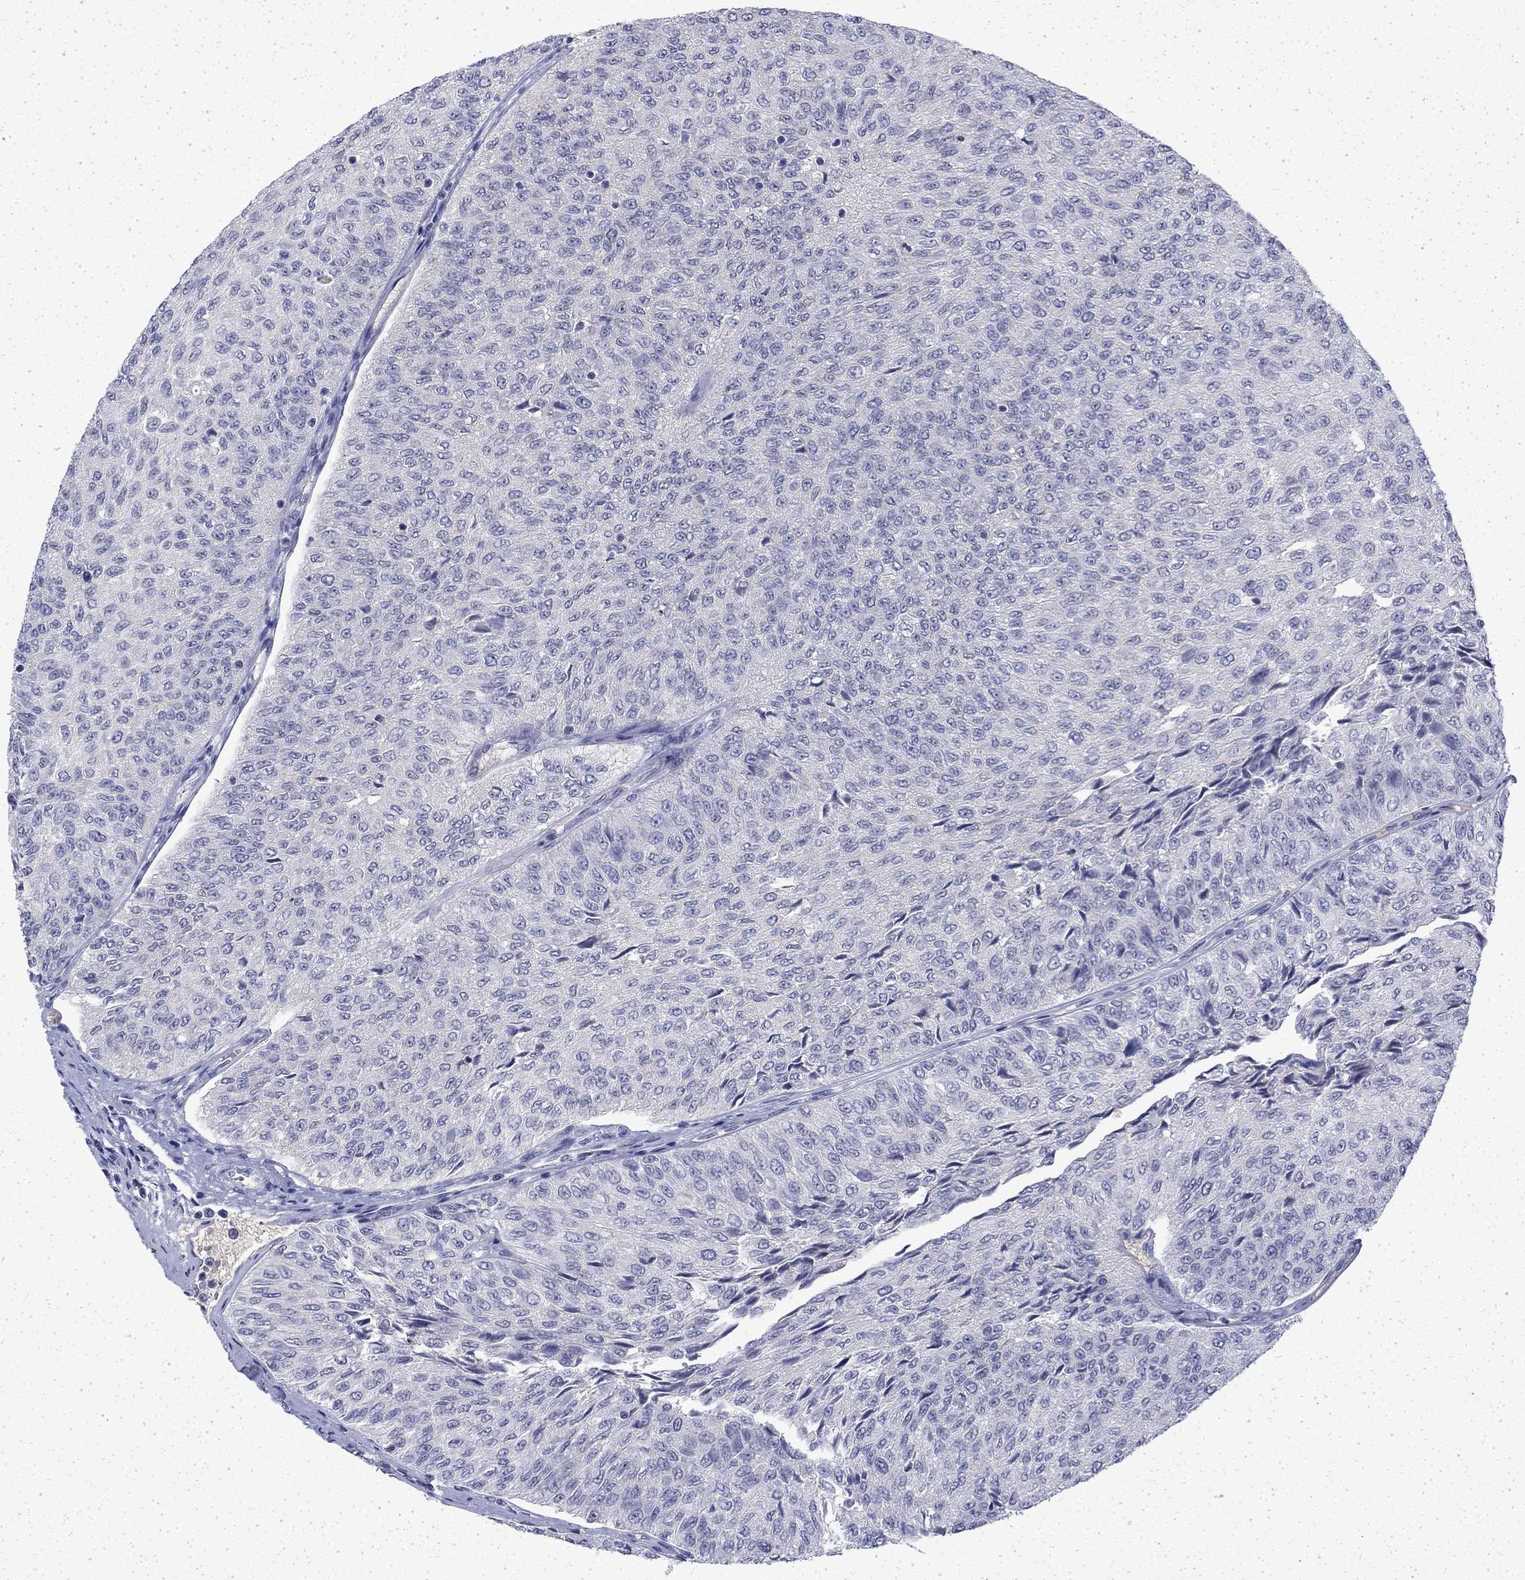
{"staining": {"intensity": "negative", "quantity": "none", "location": "none"}, "tissue": "urothelial cancer", "cell_type": "Tumor cells", "image_type": "cancer", "snomed": [{"axis": "morphology", "description": "Urothelial carcinoma, Low grade"}, {"axis": "topography", "description": "Urinary bladder"}], "caption": "Human low-grade urothelial carcinoma stained for a protein using immunohistochemistry reveals no staining in tumor cells.", "gene": "ENPP6", "patient": {"sex": "male", "age": 78}}